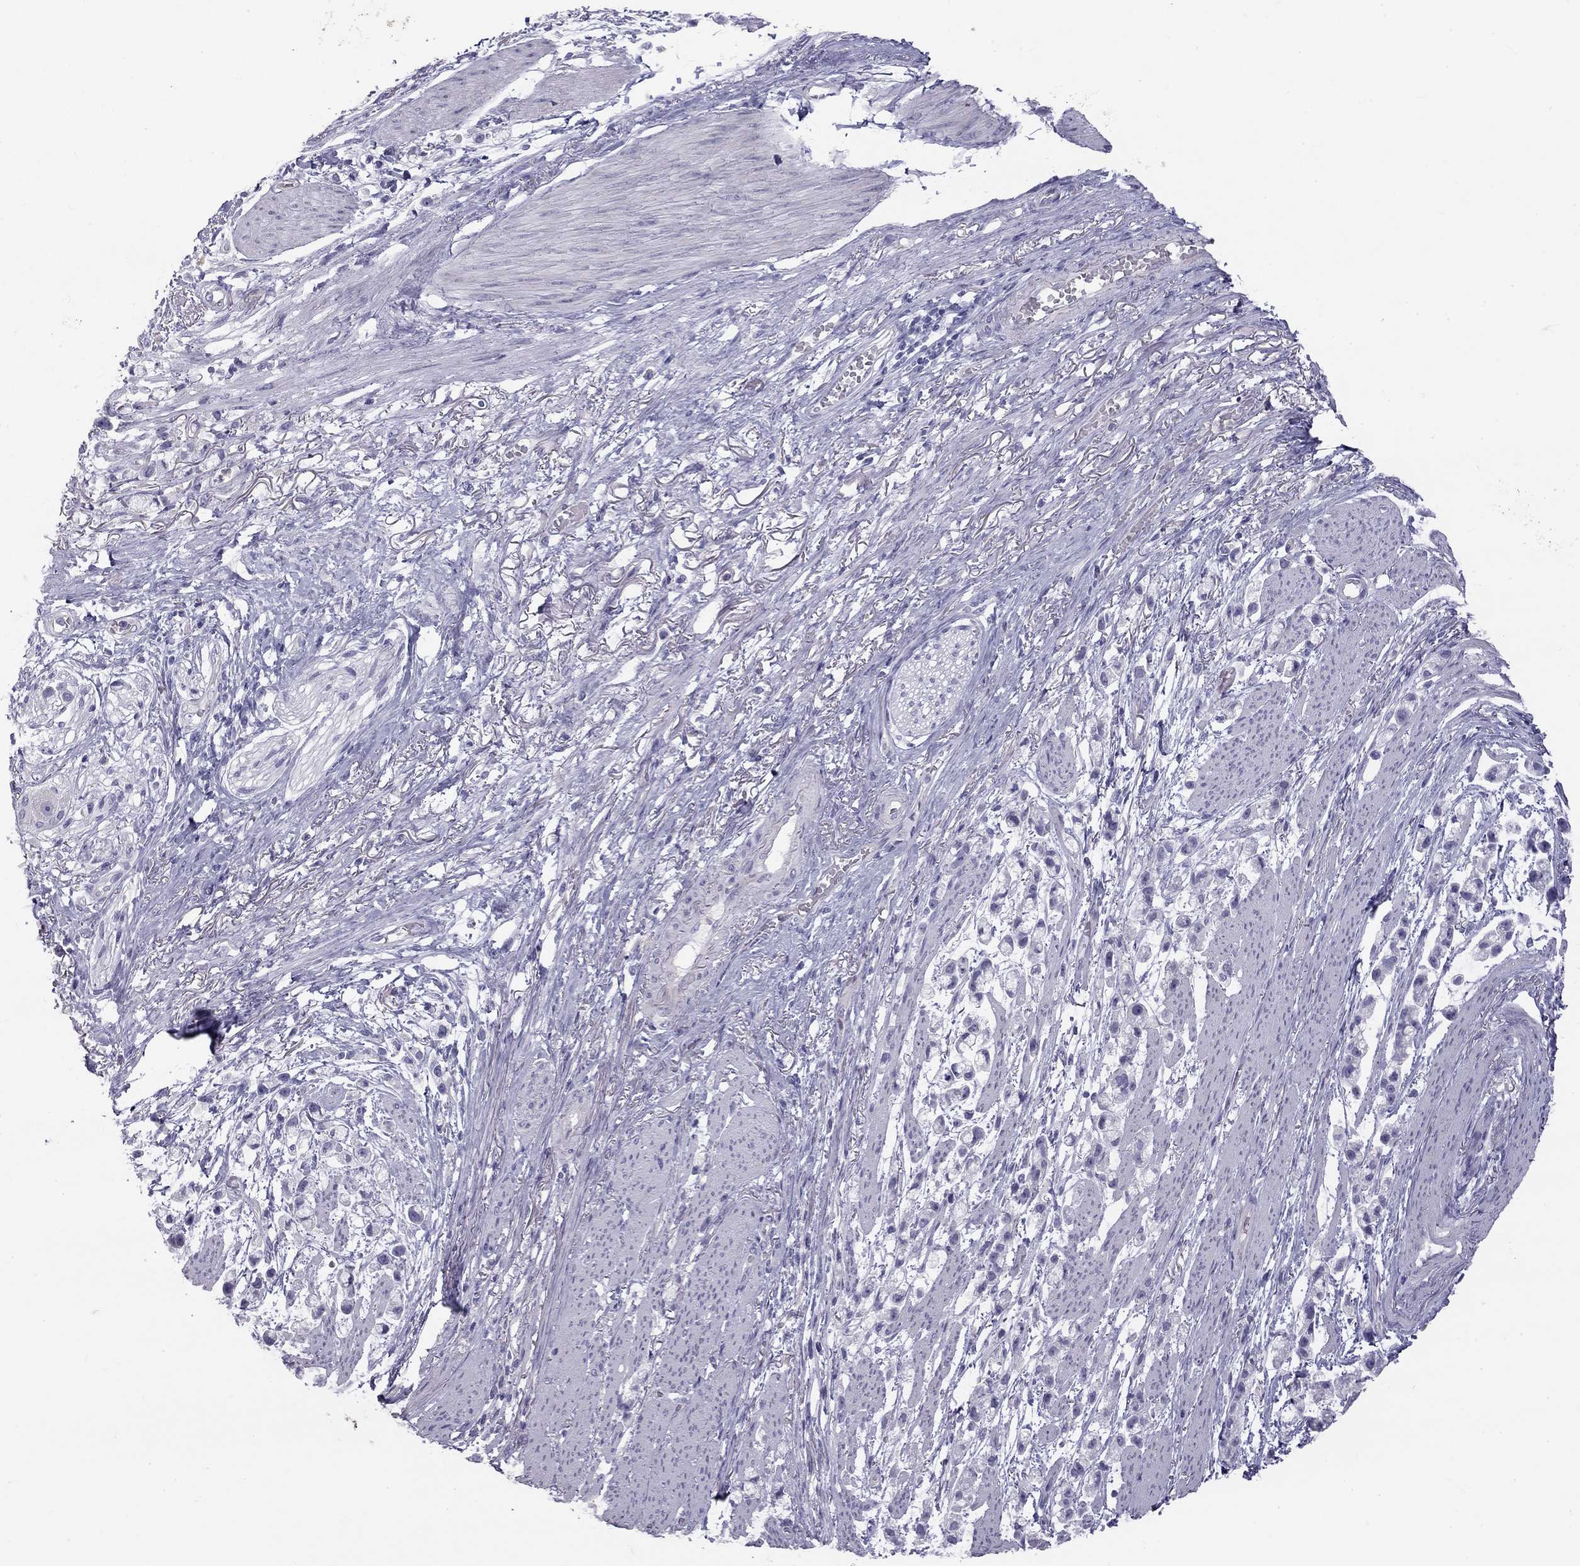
{"staining": {"intensity": "negative", "quantity": "none", "location": "none"}, "tissue": "stomach cancer", "cell_type": "Tumor cells", "image_type": "cancer", "snomed": [{"axis": "morphology", "description": "Adenocarcinoma, NOS"}, {"axis": "topography", "description": "Stomach"}], "caption": "High magnification brightfield microscopy of stomach cancer (adenocarcinoma) stained with DAB (3,3'-diaminobenzidine) (brown) and counterstained with hematoxylin (blue): tumor cells show no significant staining.", "gene": "TDRD6", "patient": {"sex": "female", "age": 81}}